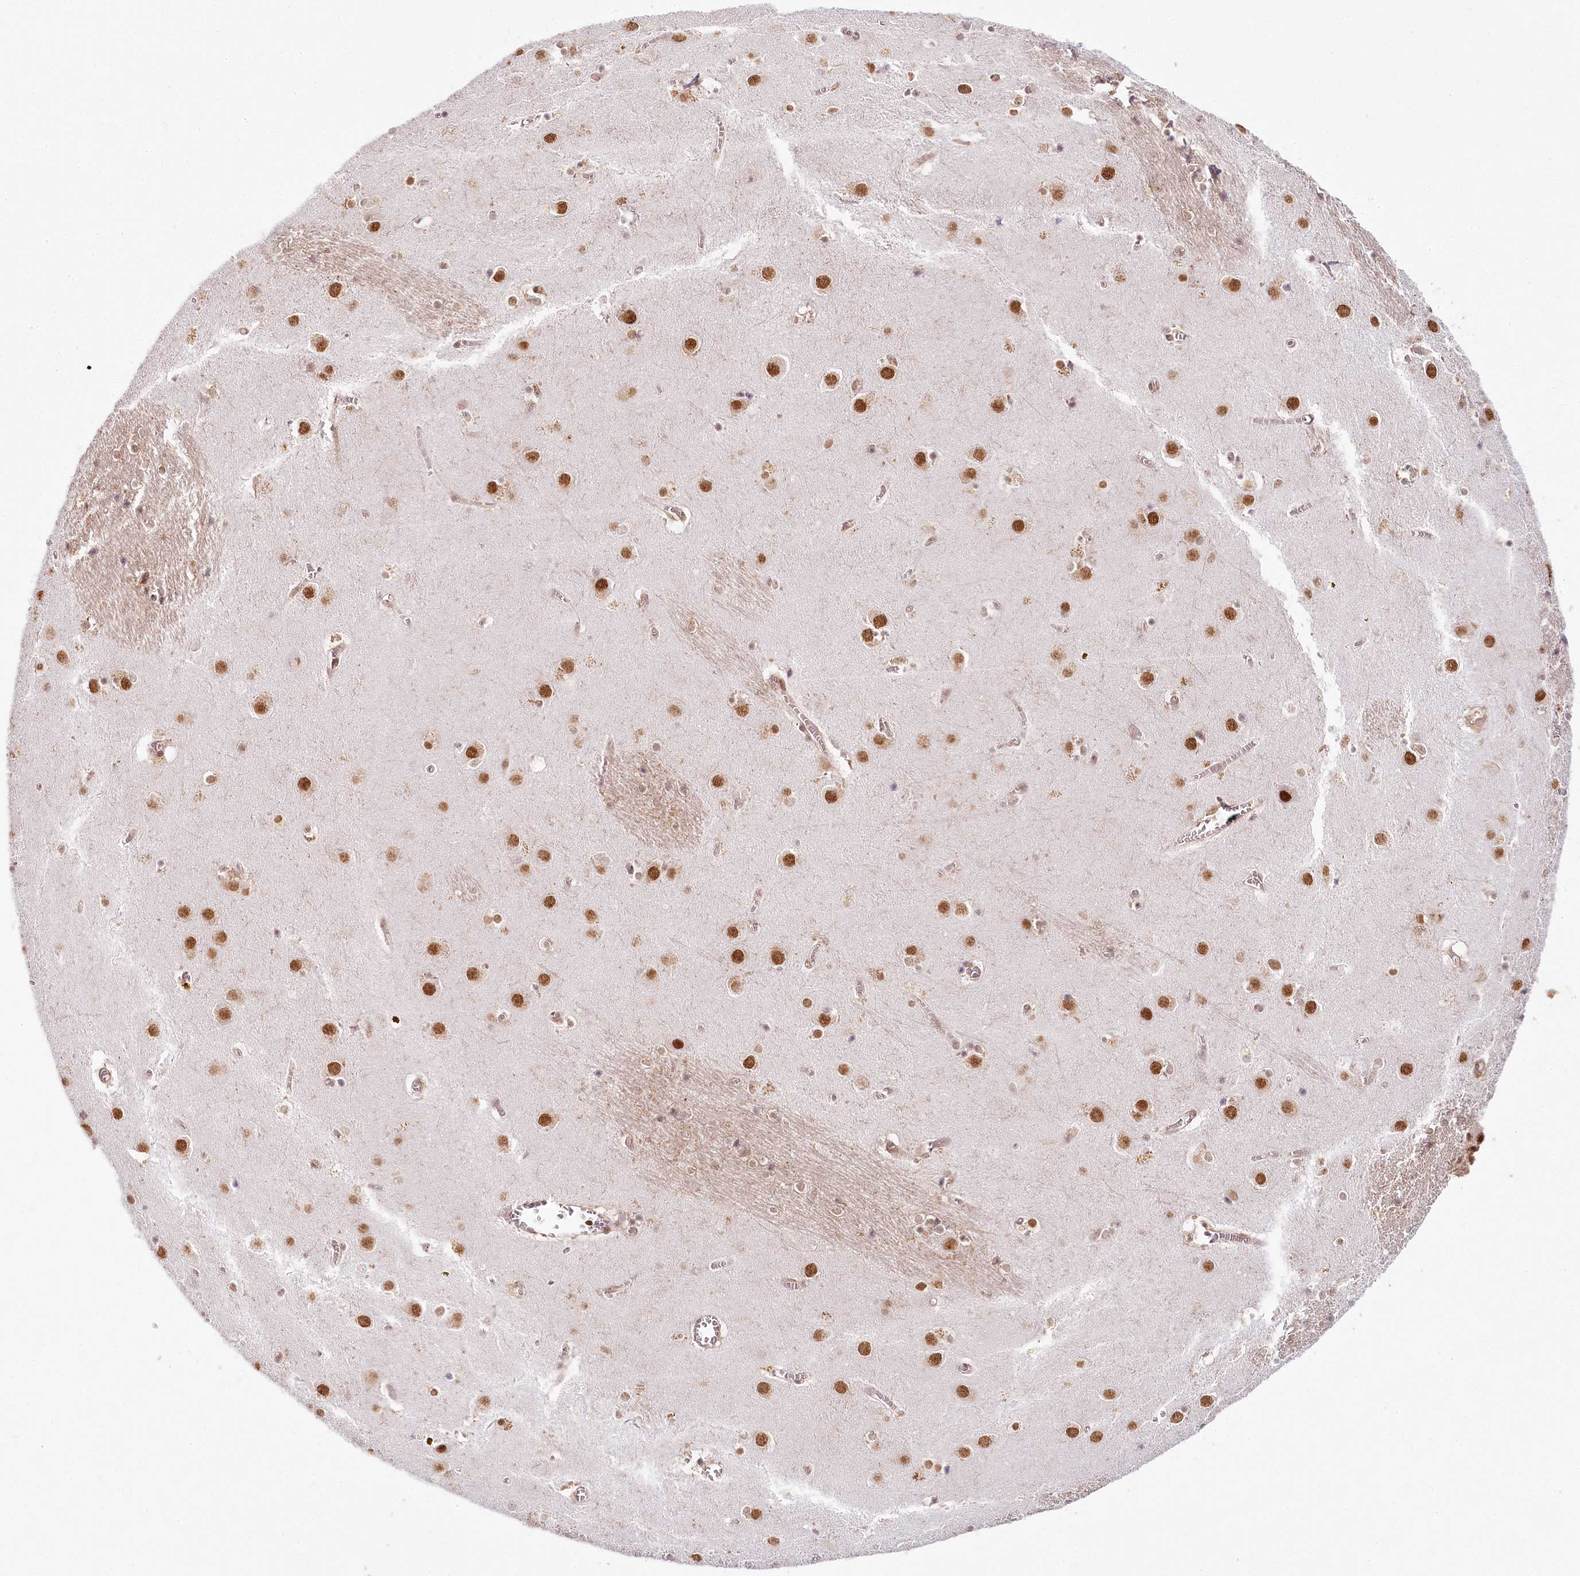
{"staining": {"intensity": "moderate", "quantity": "<25%", "location": "nuclear"}, "tissue": "caudate", "cell_type": "Glial cells", "image_type": "normal", "snomed": [{"axis": "morphology", "description": "Normal tissue, NOS"}, {"axis": "topography", "description": "Lateral ventricle wall"}], "caption": "Caudate stained with immunohistochemistry (IHC) exhibits moderate nuclear staining in approximately <25% of glial cells.", "gene": "TUBGCP2", "patient": {"sex": "male", "age": 70}}